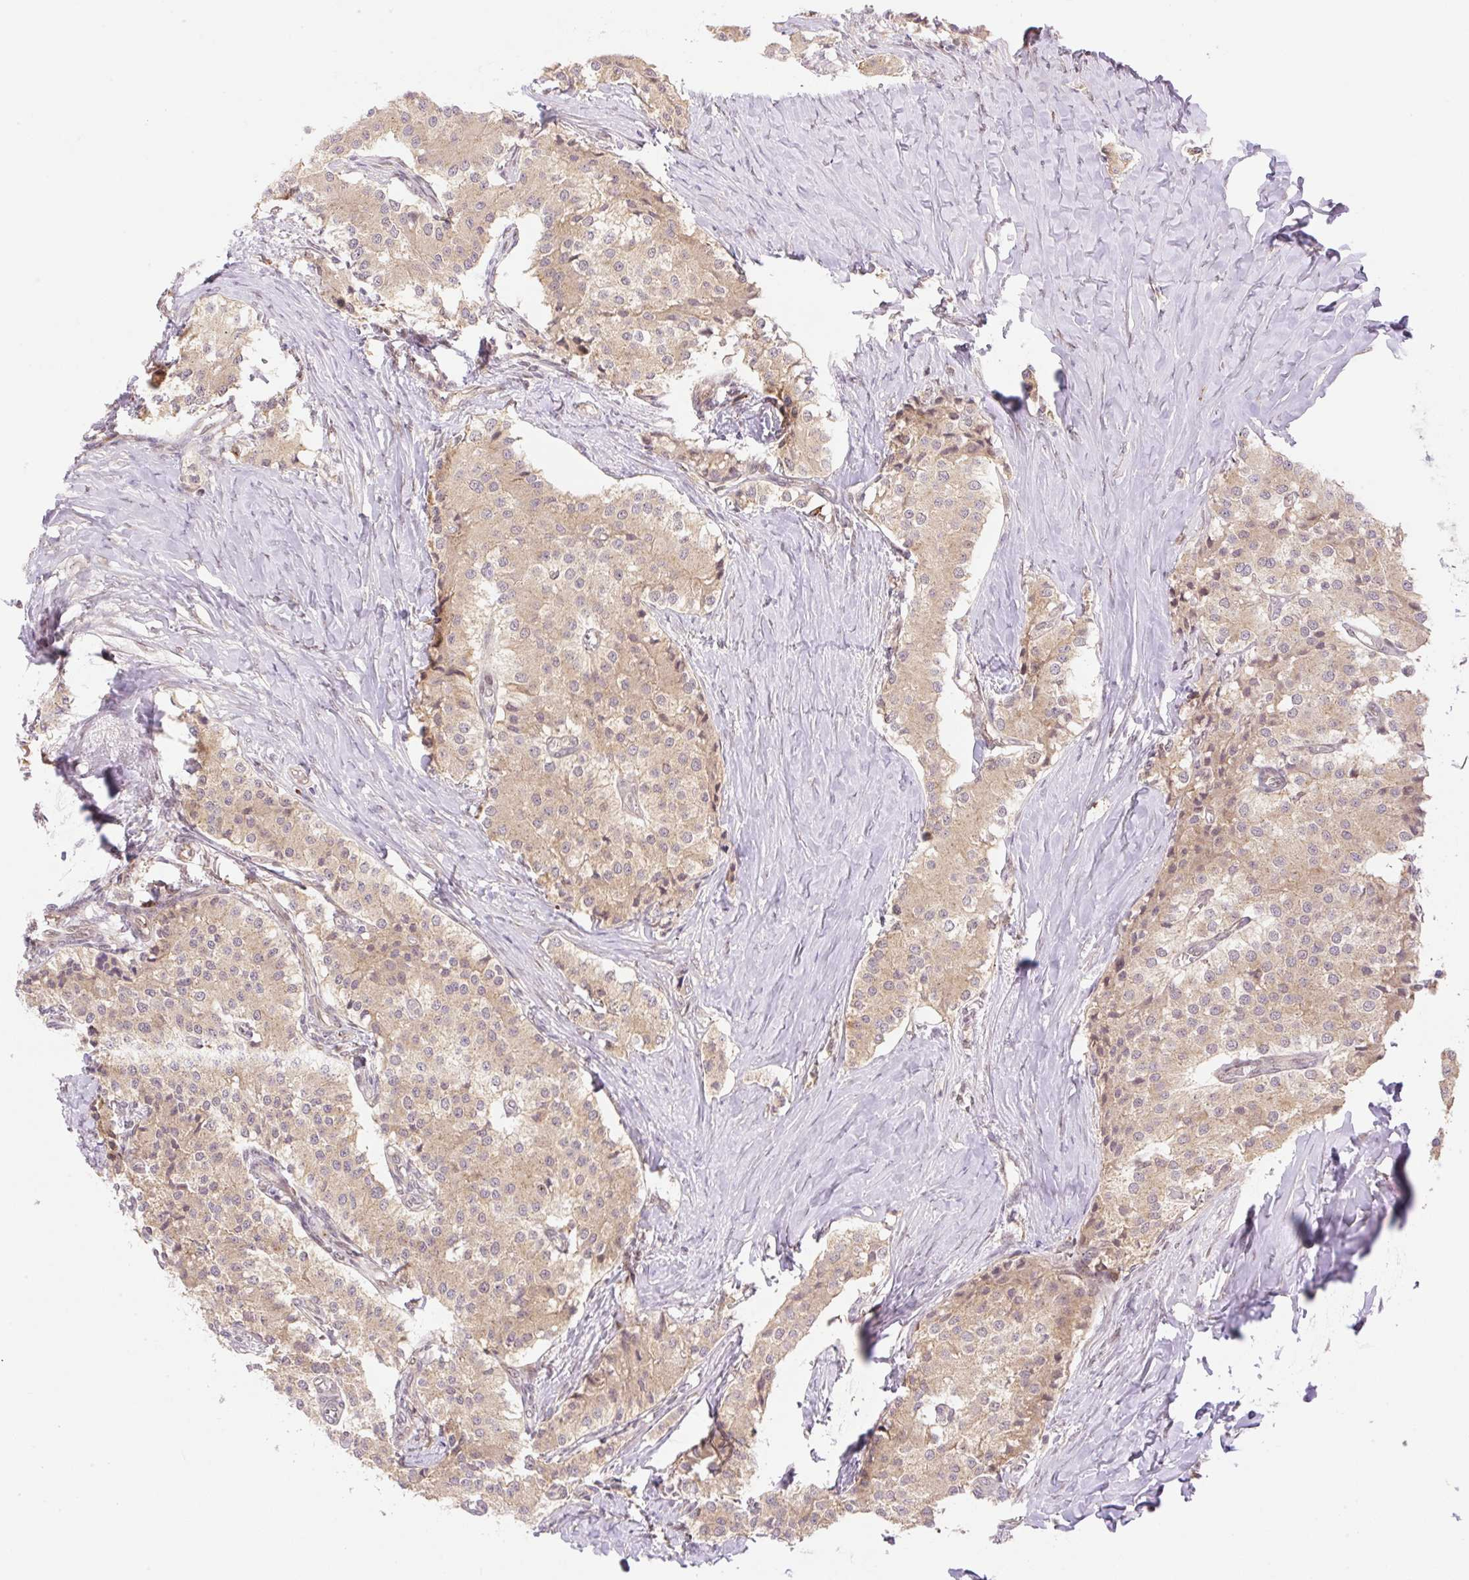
{"staining": {"intensity": "moderate", "quantity": ">75%", "location": "cytoplasmic/membranous"}, "tissue": "carcinoid", "cell_type": "Tumor cells", "image_type": "cancer", "snomed": [{"axis": "morphology", "description": "Carcinoid, malignant, NOS"}, {"axis": "topography", "description": "Colon"}], "caption": "A histopathology image of carcinoid stained for a protein shows moderate cytoplasmic/membranous brown staining in tumor cells.", "gene": "VPS25", "patient": {"sex": "female", "age": 52}}